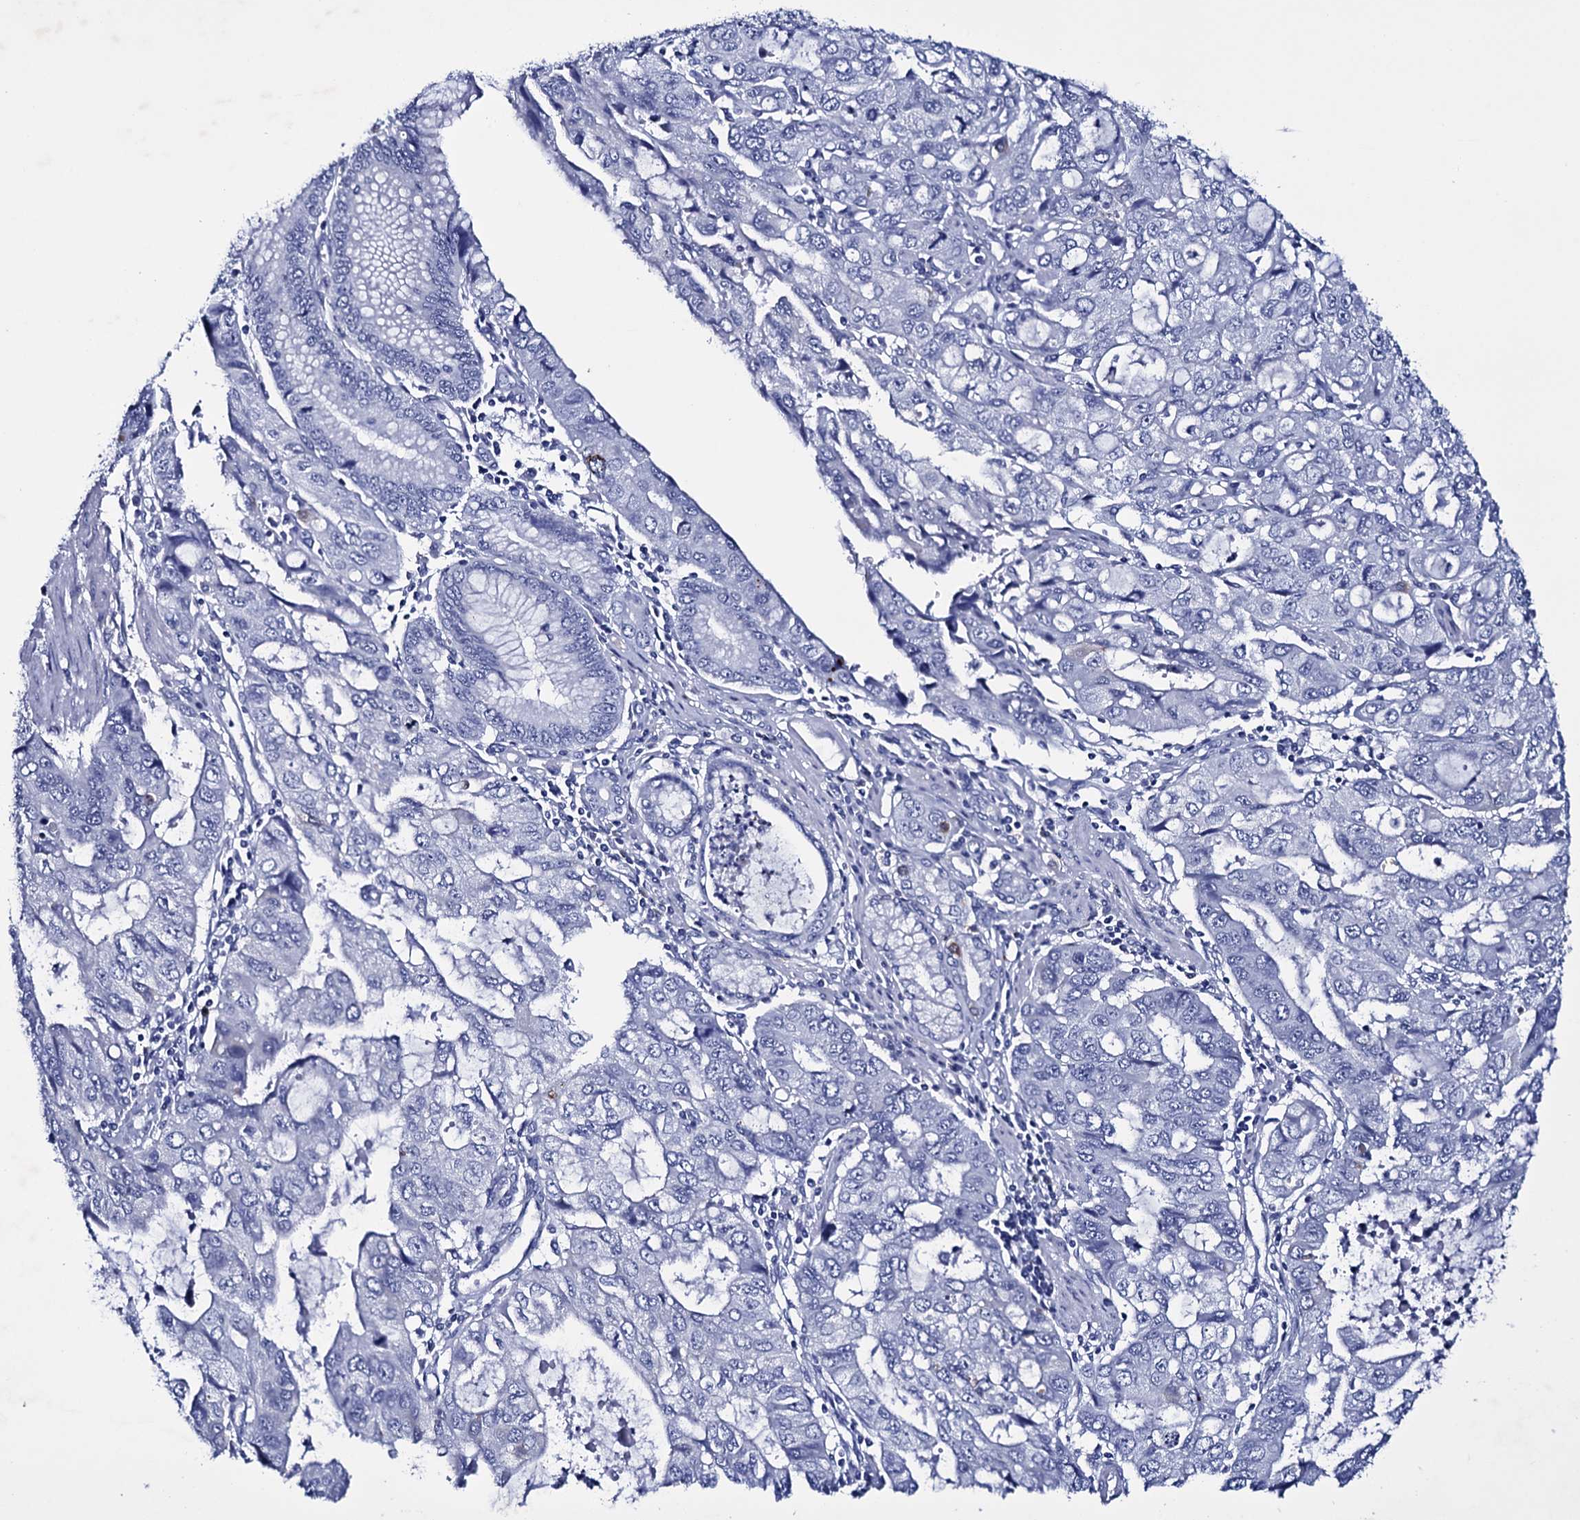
{"staining": {"intensity": "negative", "quantity": "none", "location": "none"}, "tissue": "stomach cancer", "cell_type": "Tumor cells", "image_type": "cancer", "snomed": [{"axis": "morphology", "description": "Adenocarcinoma, NOS"}, {"axis": "topography", "description": "Stomach, upper"}], "caption": "There is no significant staining in tumor cells of stomach cancer (adenocarcinoma).", "gene": "ITPRID2", "patient": {"sex": "female", "age": 52}}